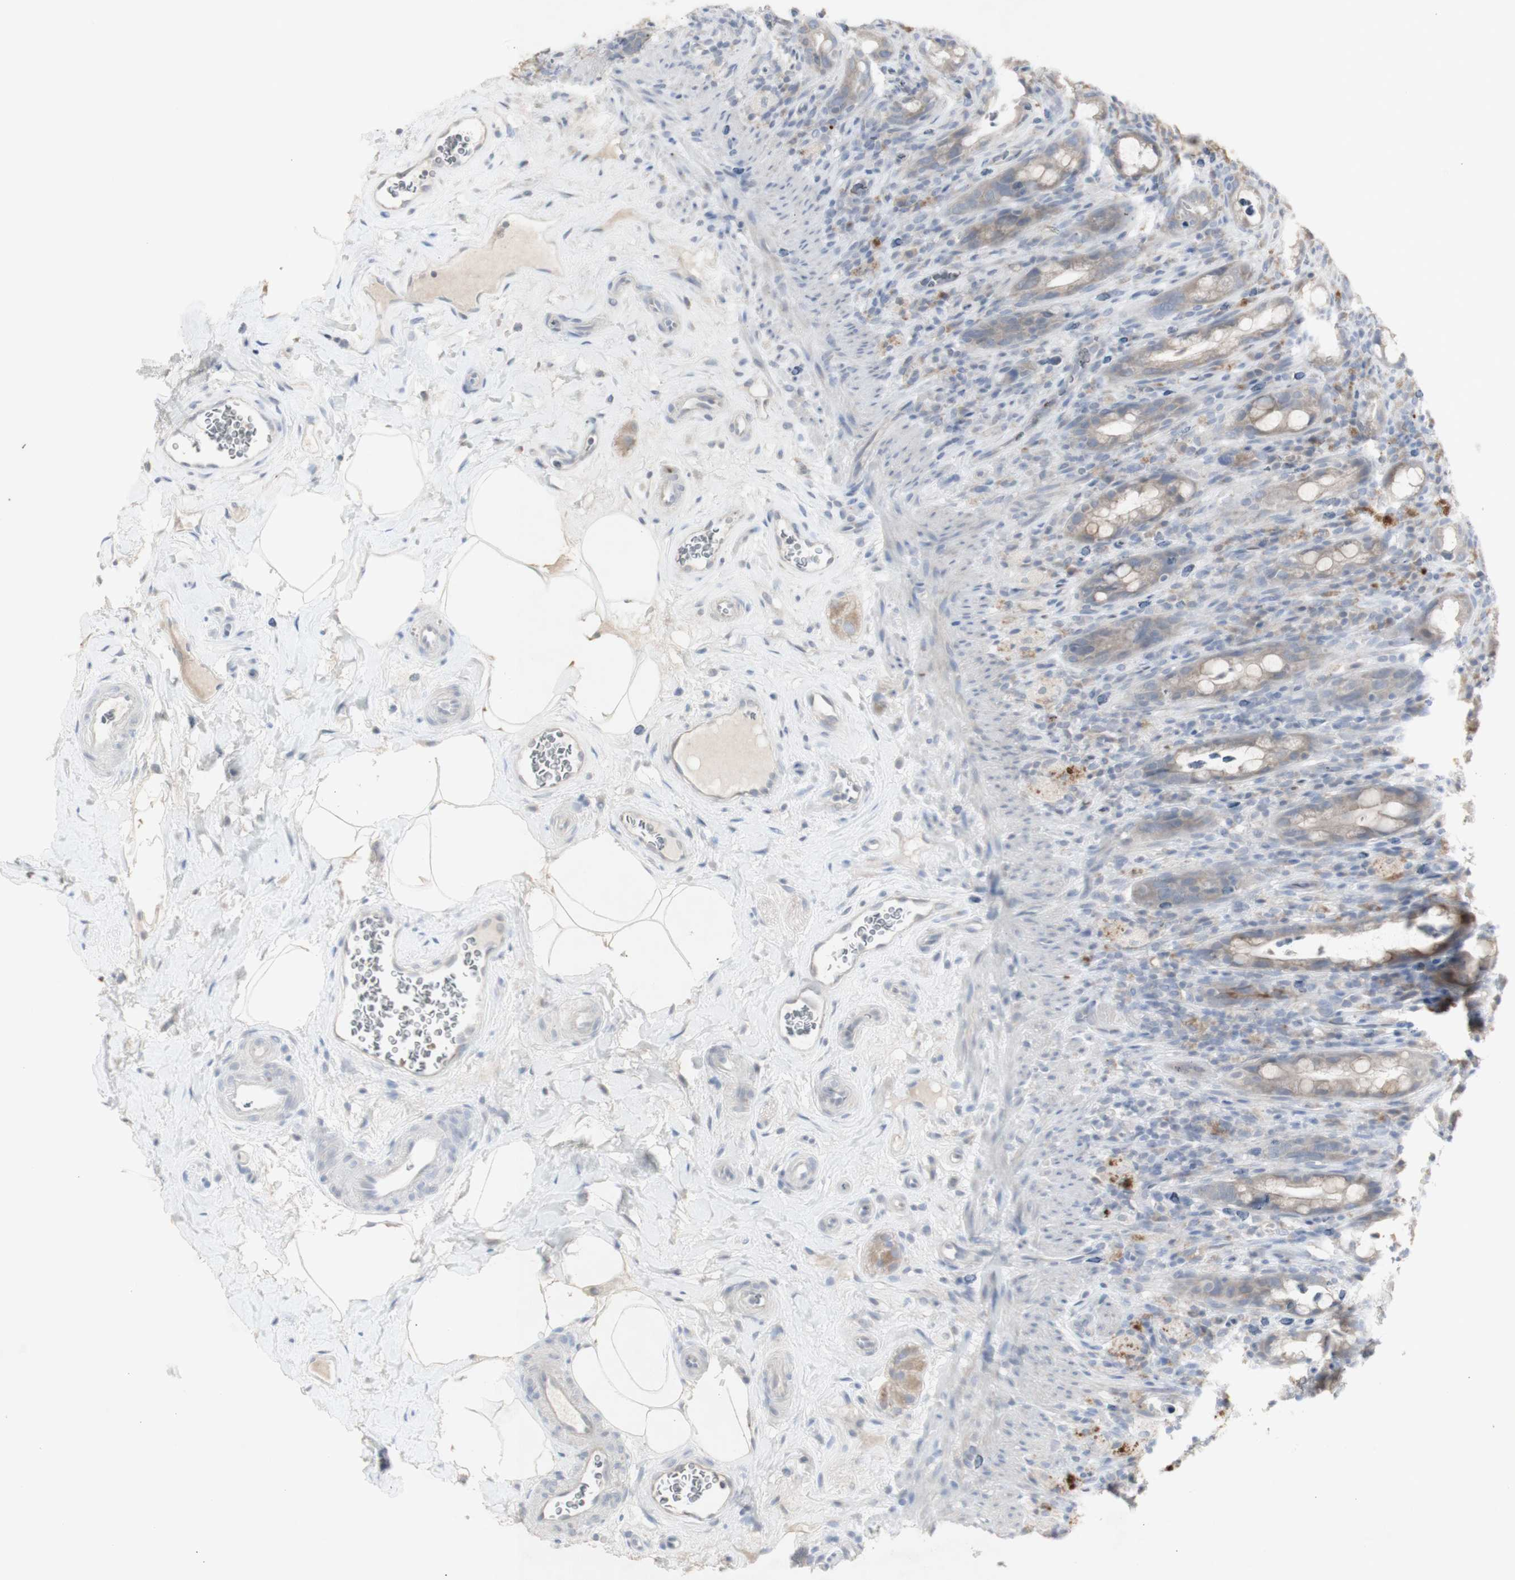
{"staining": {"intensity": "weak", "quantity": ">75%", "location": "cytoplasmic/membranous"}, "tissue": "rectum", "cell_type": "Glandular cells", "image_type": "normal", "snomed": [{"axis": "morphology", "description": "Normal tissue, NOS"}, {"axis": "topography", "description": "Rectum"}], "caption": "Unremarkable rectum shows weak cytoplasmic/membranous expression in approximately >75% of glandular cells, visualized by immunohistochemistry.", "gene": "INS", "patient": {"sex": "male", "age": 44}}